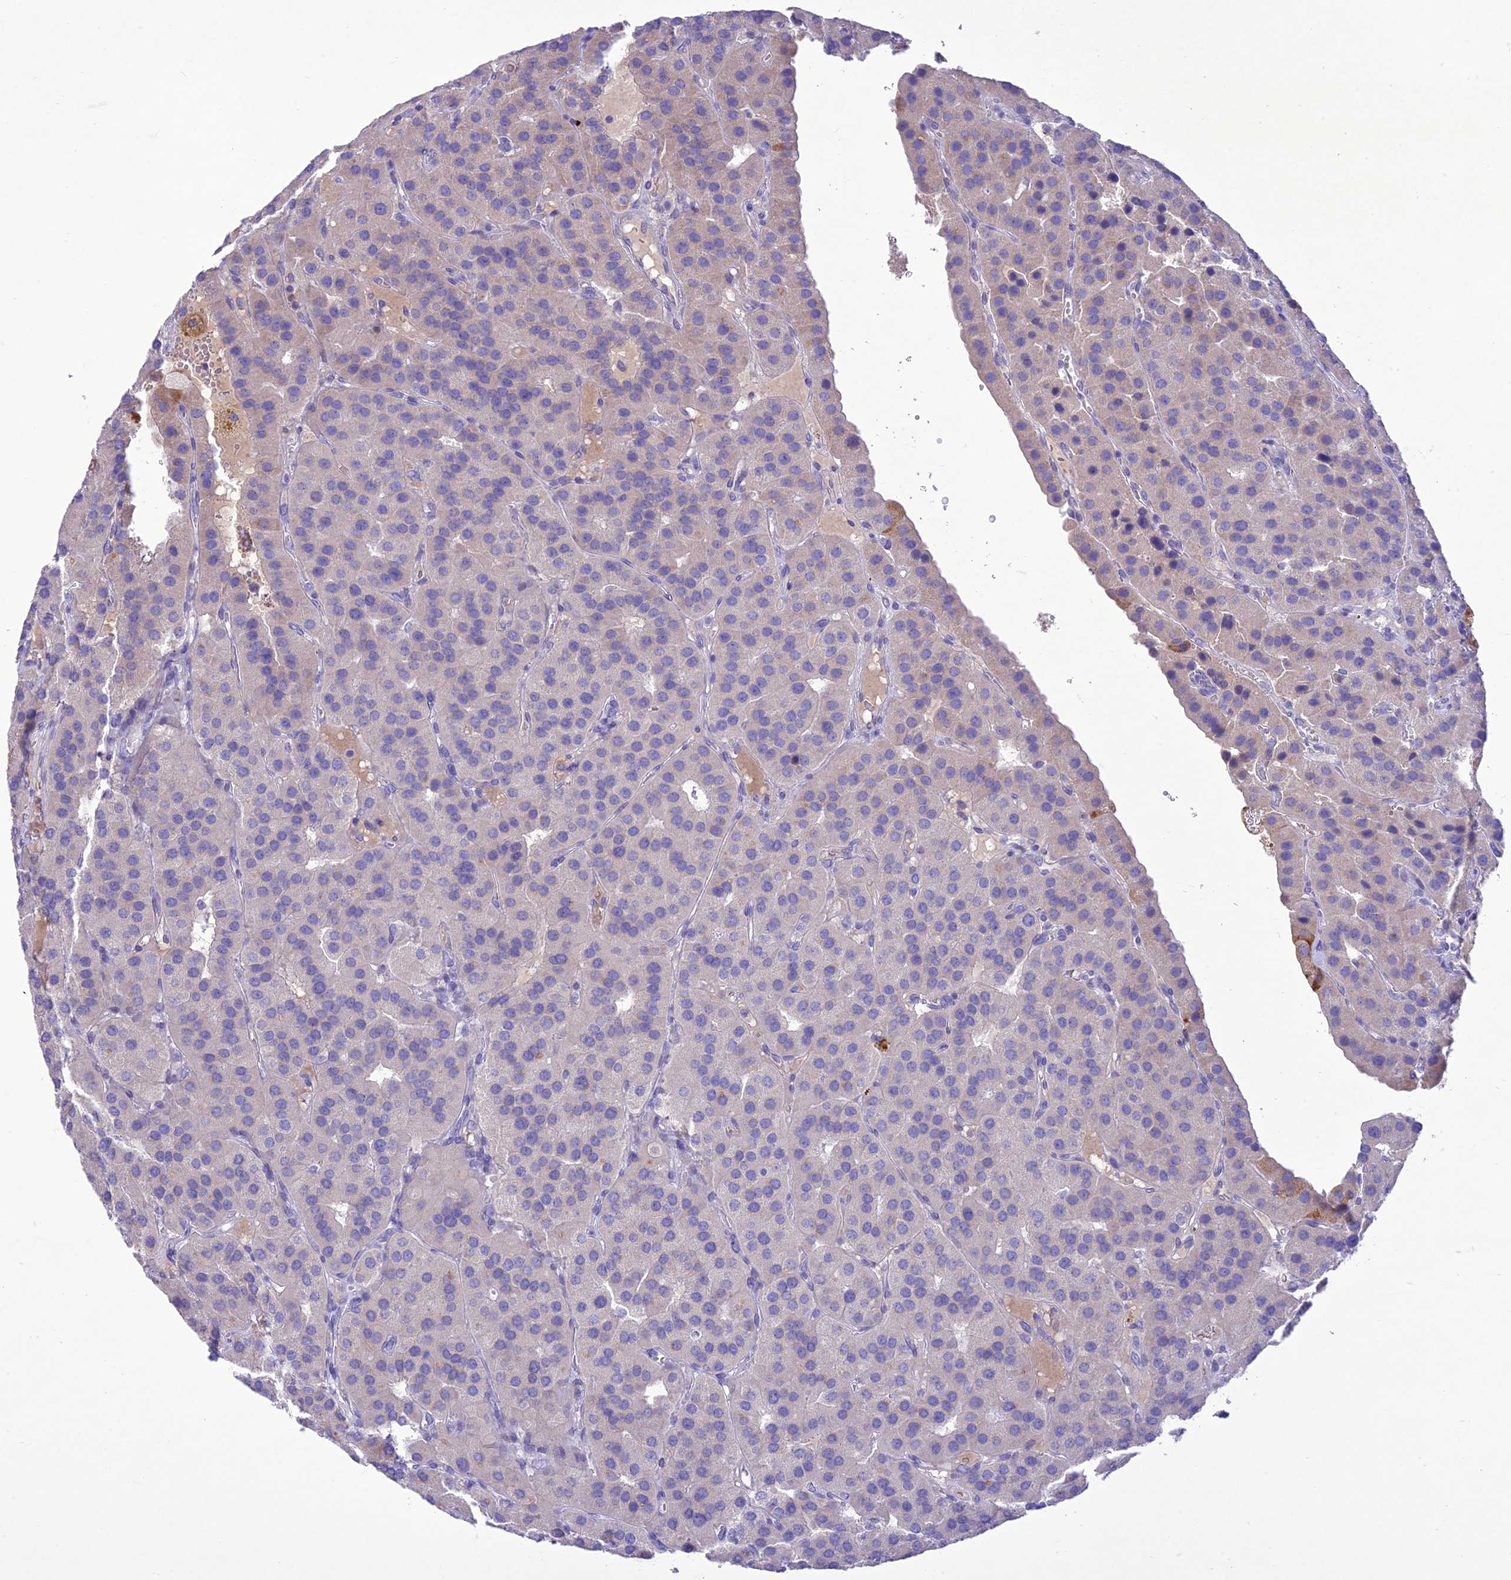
{"staining": {"intensity": "negative", "quantity": "none", "location": "none"}, "tissue": "parathyroid gland", "cell_type": "Glandular cells", "image_type": "normal", "snomed": [{"axis": "morphology", "description": "Normal tissue, NOS"}, {"axis": "morphology", "description": "Adenoma, NOS"}, {"axis": "topography", "description": "Parathyroid gland"}], "caption": "Glandular cells show no significant expression in benign parathyroid gland. The staining is performed using DAB (3,3'-diaminobenzidine) brown chromogen with nuclei counter-stained in using hematoxylin.", "gene": "SLC13A5", "patient": {"sex": "female", "age": 86}}